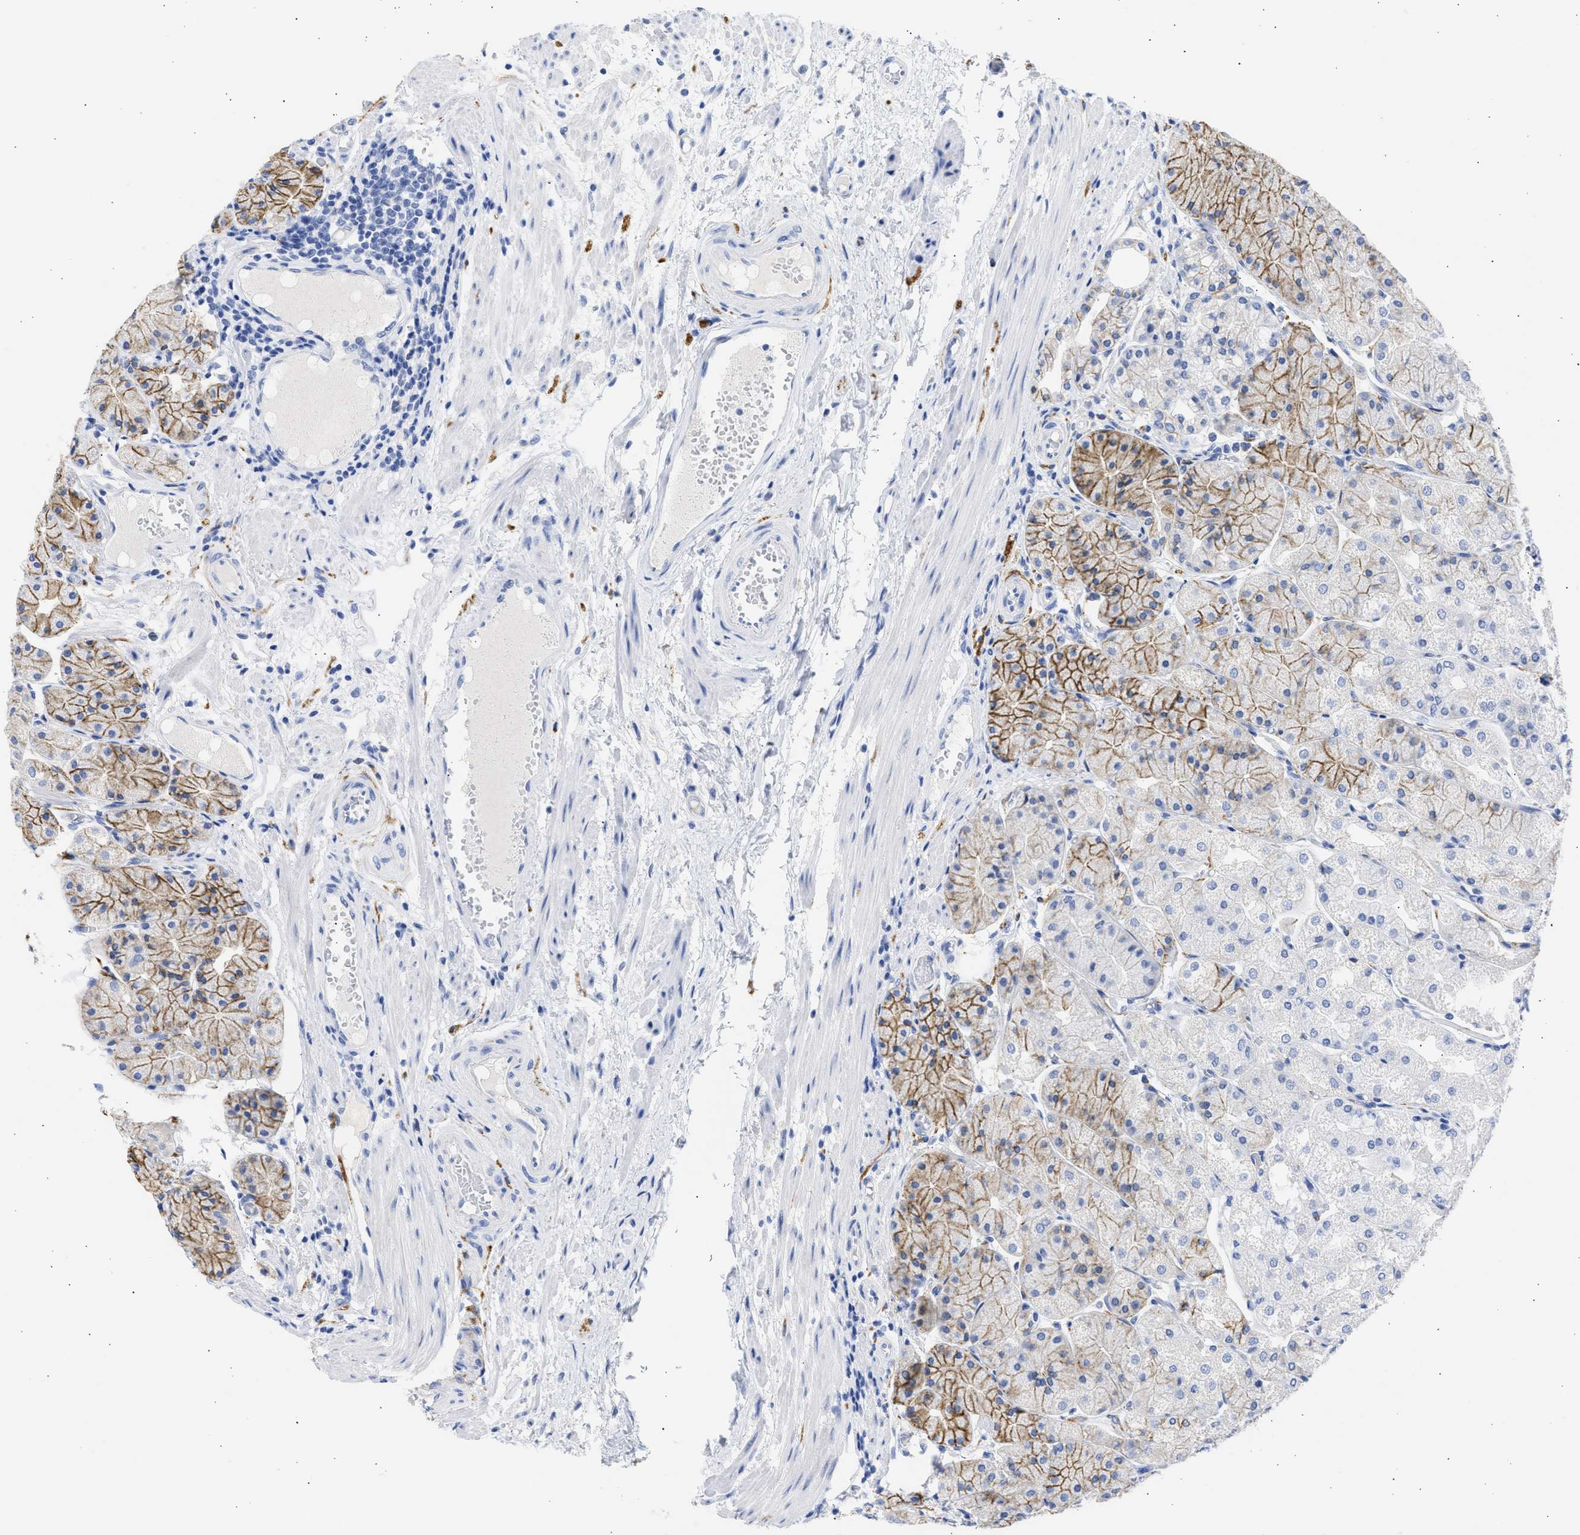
{"staining": {"intensity": "moderate", "quantity": "25%-75%", "location": "cytoplasmic/membranous"}, "tissue": "stomach", "cell_type": "Glandular cells", "image_type": "normal", "snomed": [{"axis": "morphology", "description": "Normal tissue, NOS"}, {"axis": "topography", "description": "Stomach, upper"}], "caption": "Immunohistochemical staining of normal human stomach exhibits 25%-75% levels of moderate cytoplasmic/membranous protein positivity in approximately 25%-75% of glandular cells. Nuclei are stained in blue.", "gene": "NCAM1", "patient": {"sex": "male", "age": 72}}